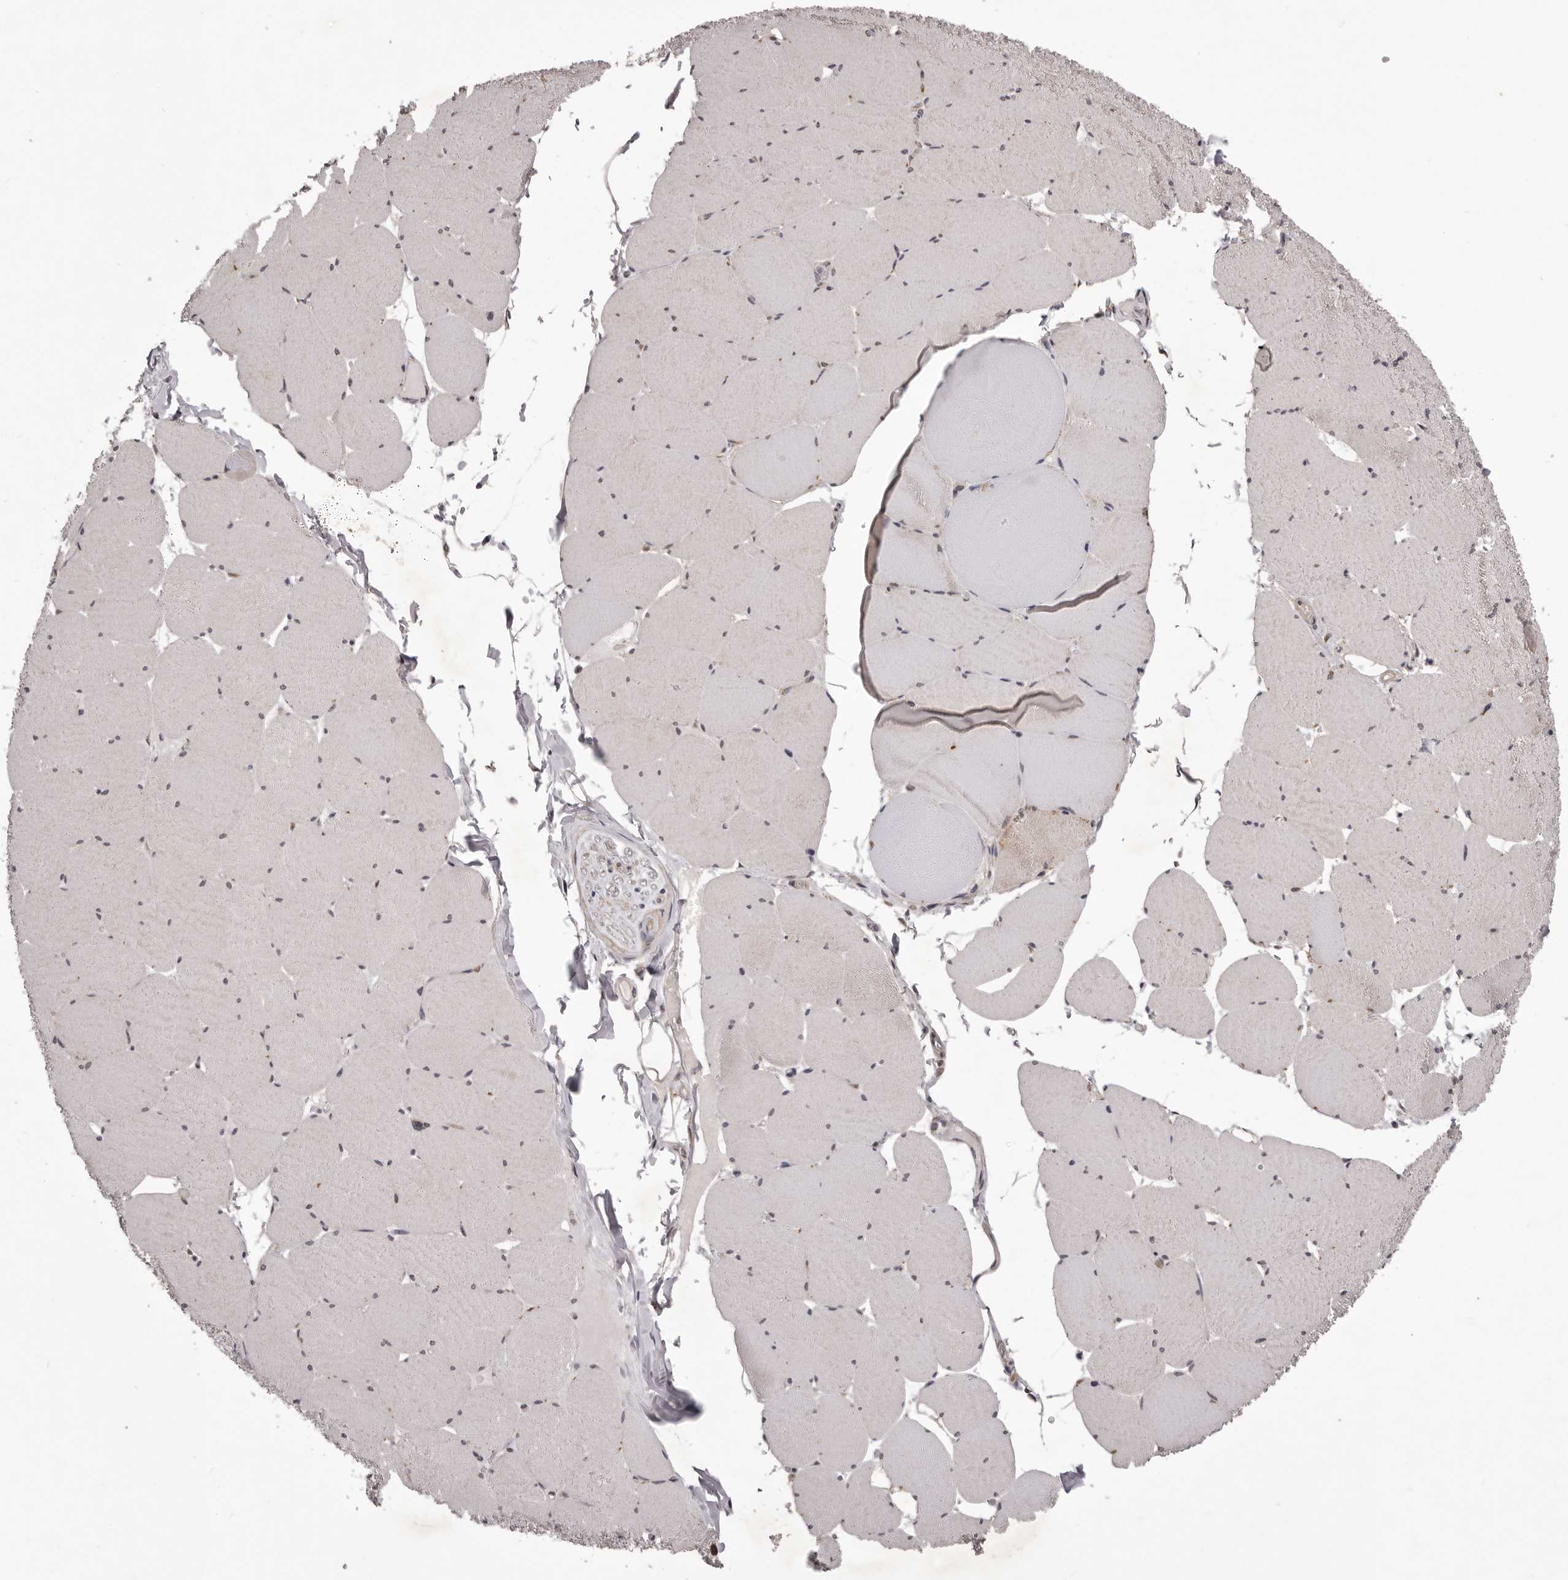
{"staining": {"intensity": "weak", "quantity": "25%-75%", "location": "cytoplasmic/membranous"}, "tissue": "skeletal muscle", "cell_type": "Myocytes", "image_type": "normal", "snomed": [{"axis": "morphology", "description": "Normal tissue, NOS"}, {"axis": "topography", "description": "Skeletal muscle"}, {"axis": "topography", "description": "Head-Neck"}], "caption": "Immunohistochemistry image of benign human skeletal muscle stained for a protein (brown), which shows low levels of weak cytoplasmic/membranous expression in approximately 25%-75% of myocytes.", "gene": "CELF3", "patient": {"sex": "male", "age": 66}}